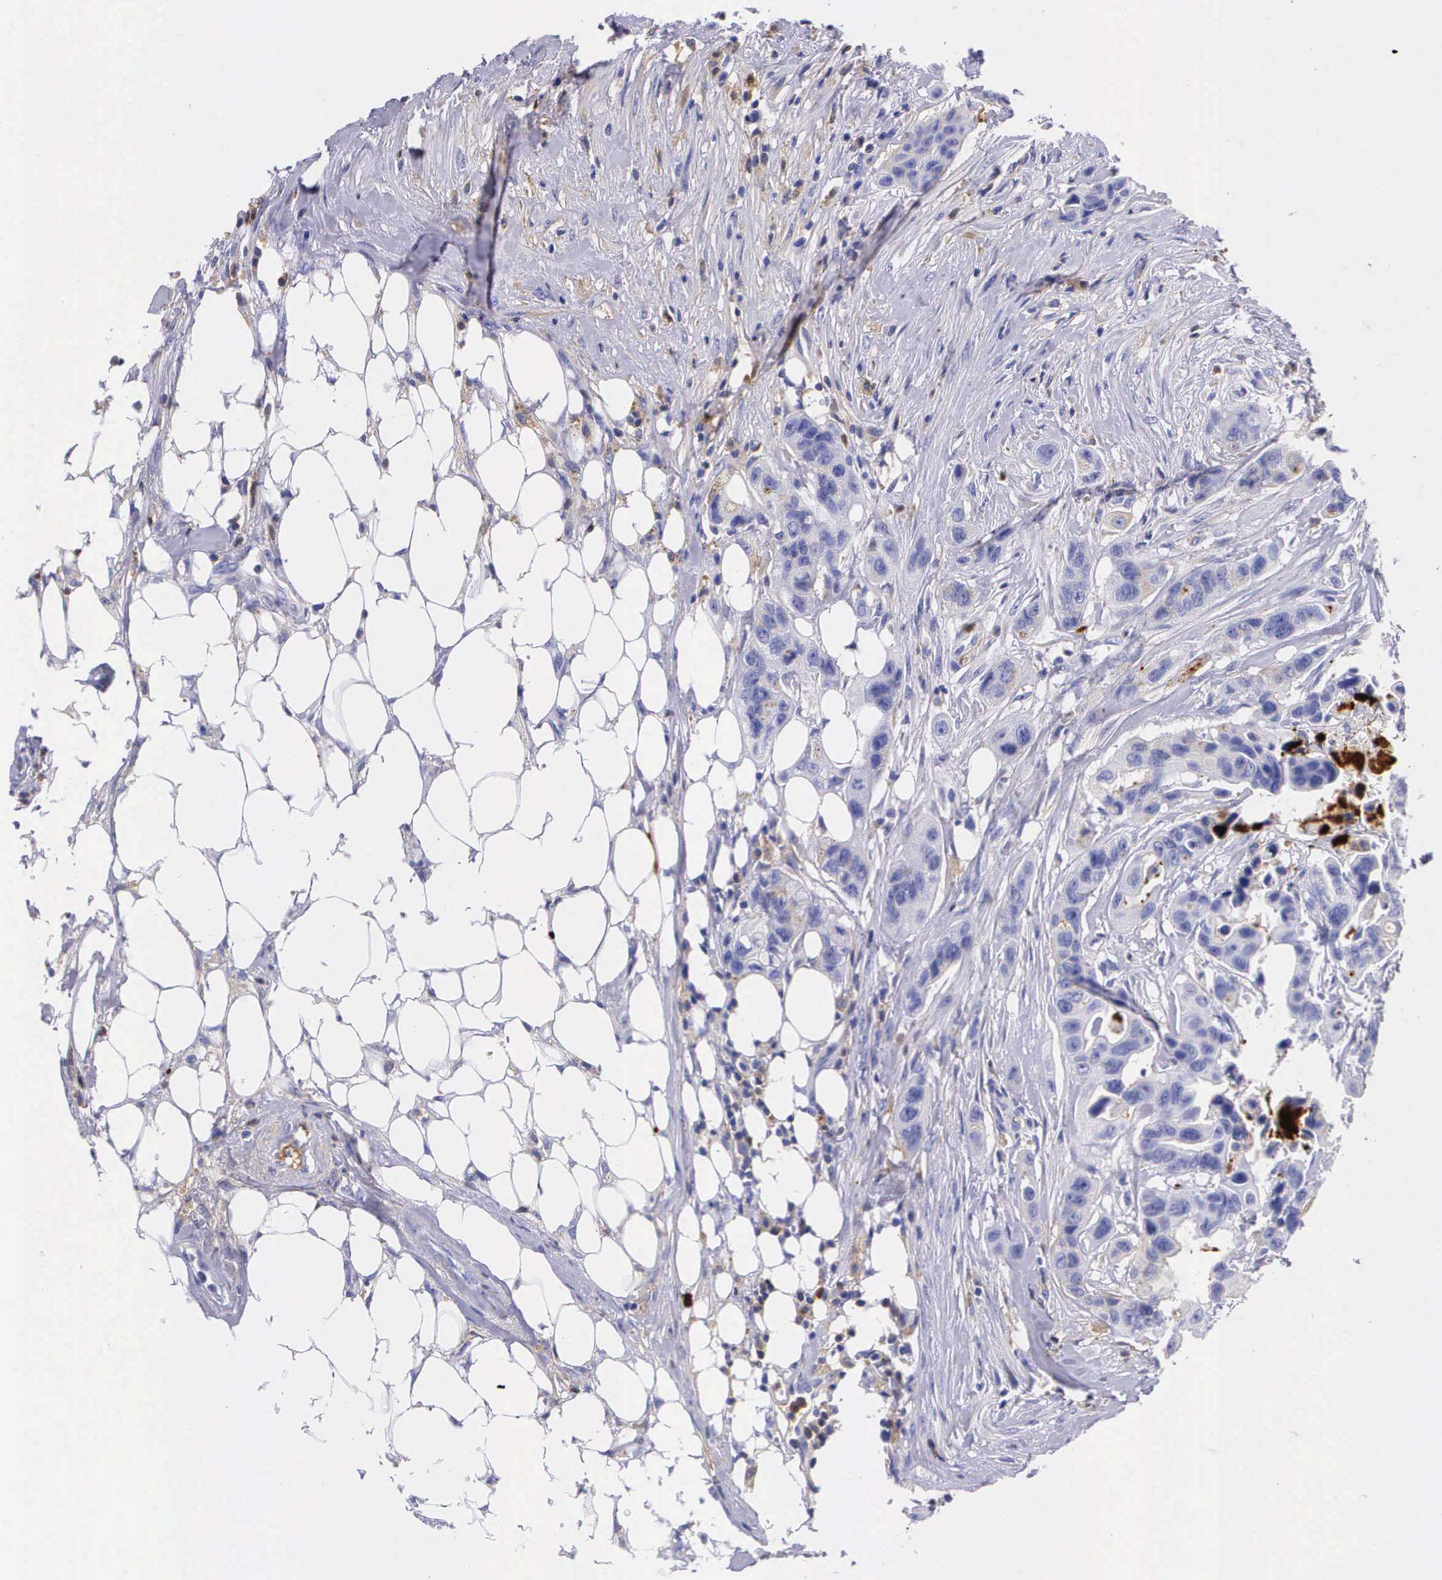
{"staining": {"intensity": "negative", "quantity": "none", "location": "none"}, "tissue": "colorectal cancer", "cell_type": "Tumor cells", "image_type": "cancer", "snomed": [{"axis": "morphology", "description": "Adenocarcinoma, NOS"}, {"axis": "topography", "description": "Colon"}], "caption": "Tumor cells are negative for brown protein staining in adenocarcinoma (colorectal).", "gene": "PLG", "patient": {"sex": "female", "age": 70}}